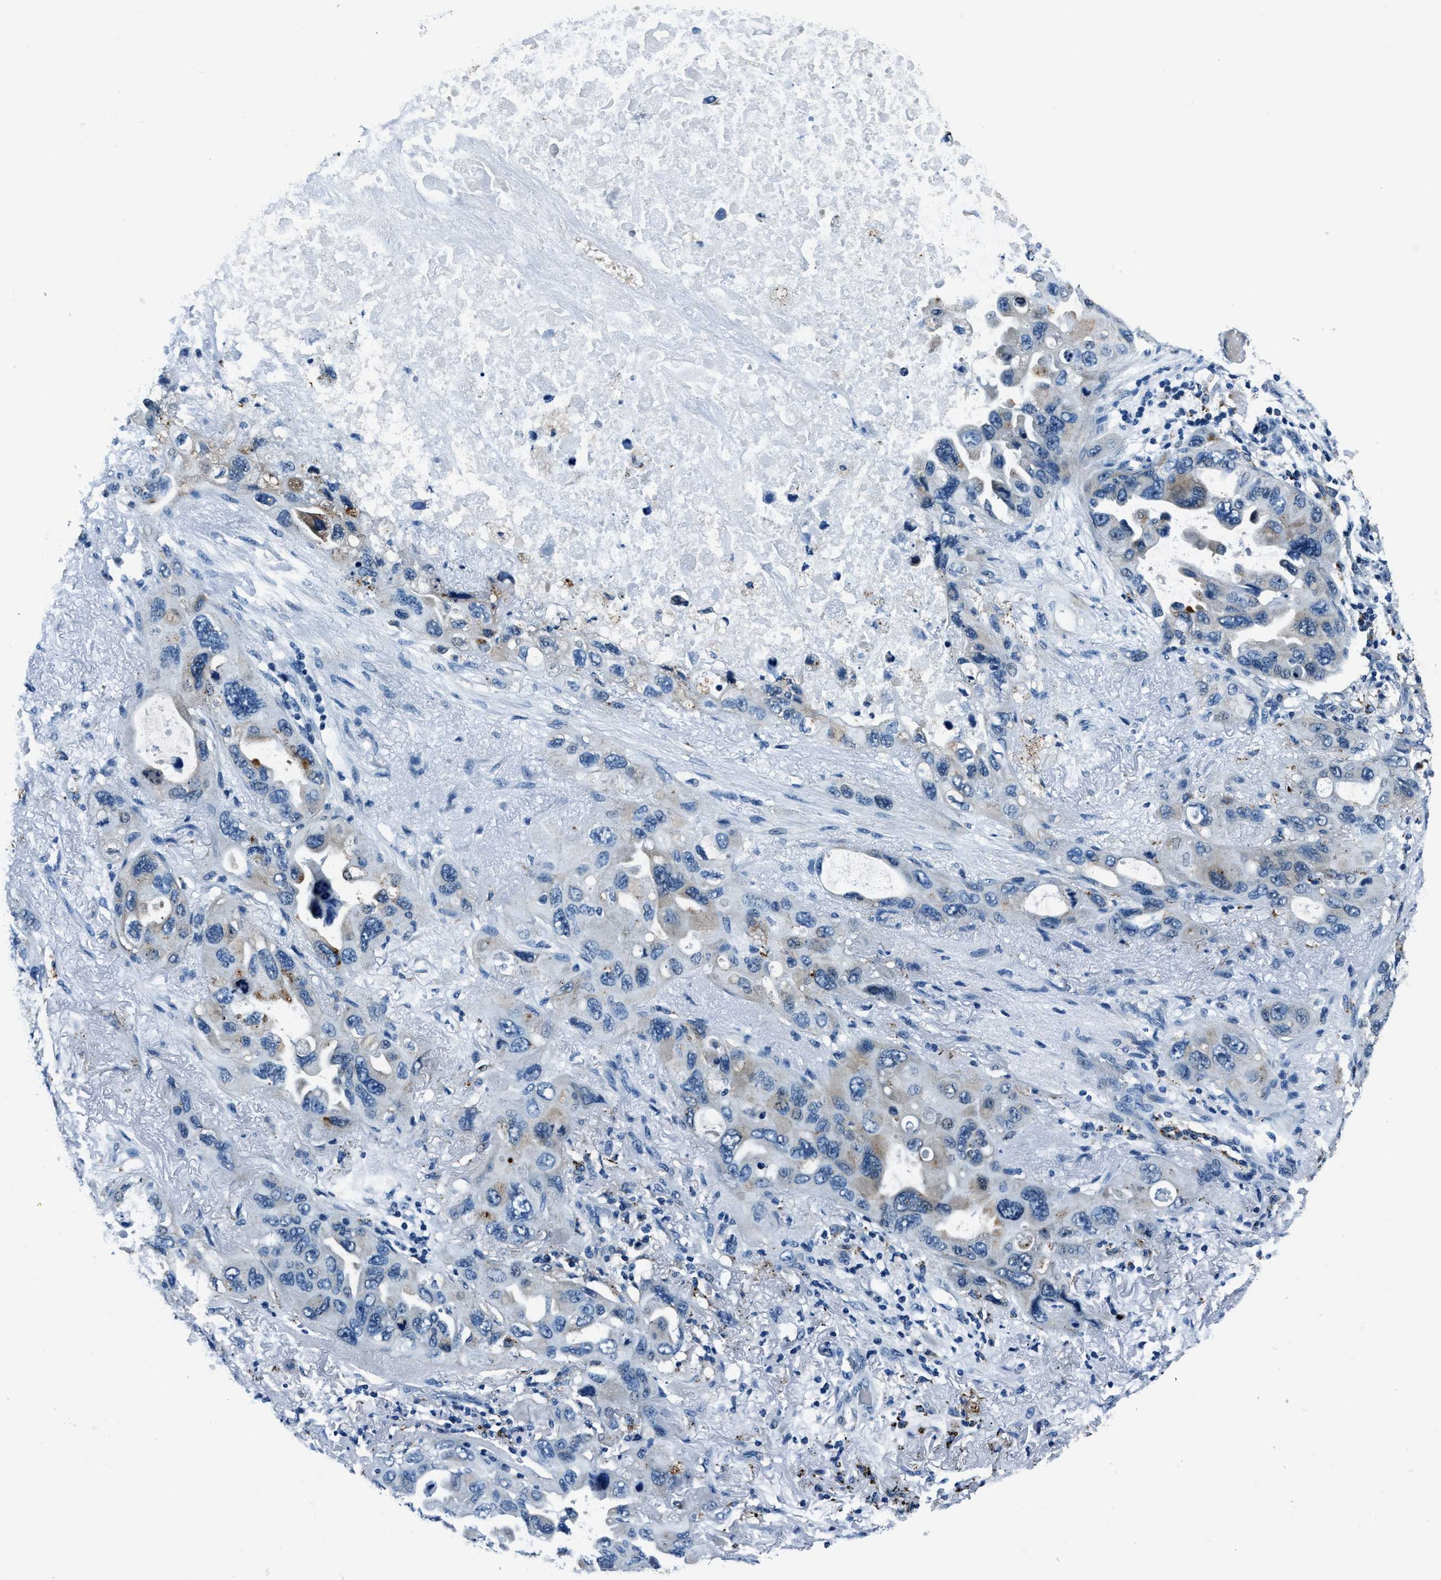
{"staining": {"intensity": "moderate", "quantity": "<25%", "location": "cytoplasmic/membranous"}, "tissue": "lung cancer", "cell_type": "Tumor cells", "image_type": "cancer", "snomed": [{"axis": "morphology", "description": "Squamous cell carcinoma, NOS"}, {"axis": "topography", "description": "Lung"}], "caption": "Immunohistochemistry (IHC) of human lung cancer (squamous cell carcinoma) displays low levels of moderate cytoplasmic/membranous staining in about <25% of tumor cells. Nuclei are stained in blue.", "gene": "PTPDC1", "patient": {"sex": "female", "age": 73}}